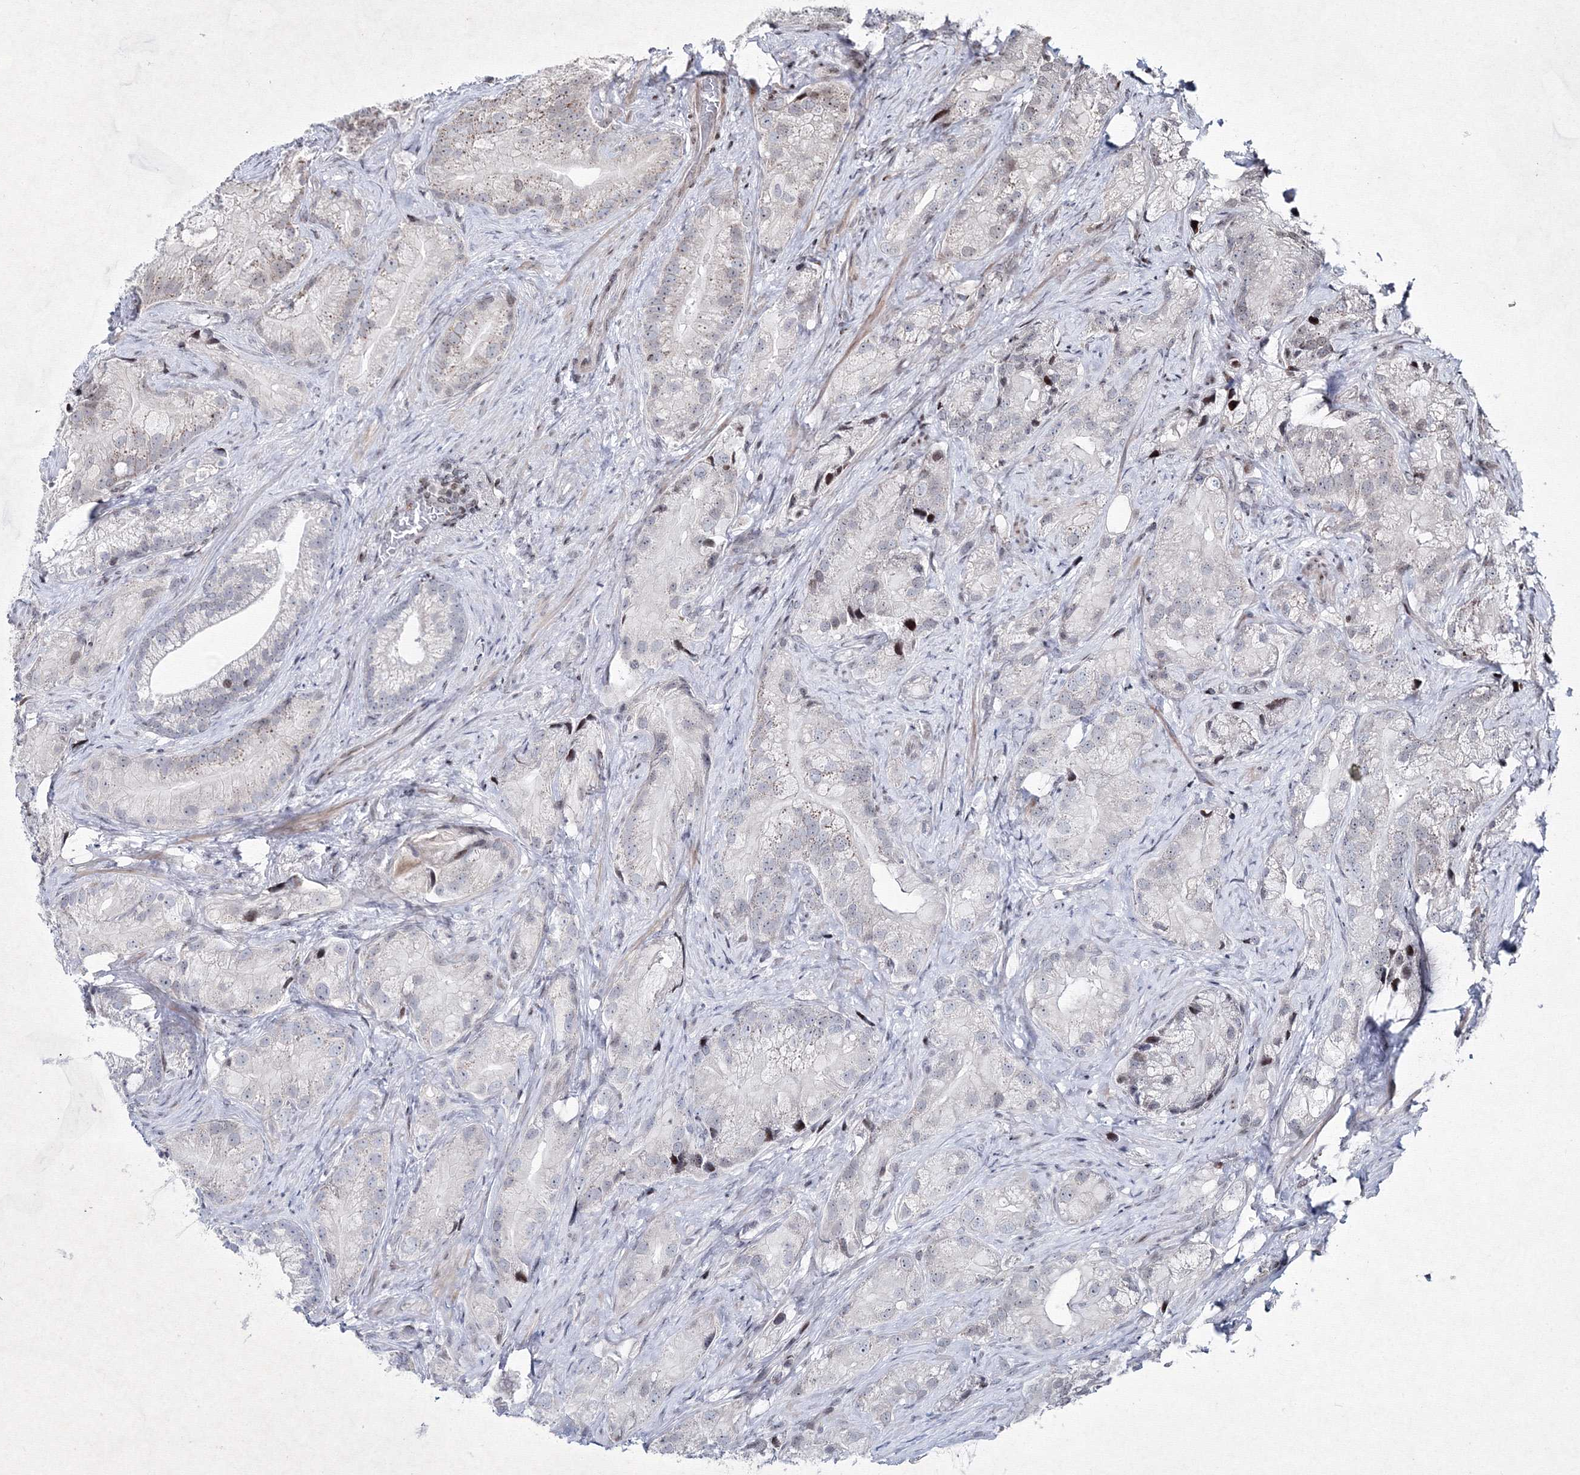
{"staining": {"intensity": "negative", "quantity": "none", "location": "none"}, "tissue": "prostate cancer", "cell_type": "Tumor cells", "image_type": "cancer", "snomed": [{"axis": "morphology", "description": "Adenocarcinoma, Low grade"}, {"axis": "topography", "description": "Prostate"}], "caption": "This is a histopathology image of immunohistochemistry (IHC) staining of prostate cancer, which shows no staining in tumor cells.", "gene": "SMIM29", "patient": {"sex": "male", "age": 71}}